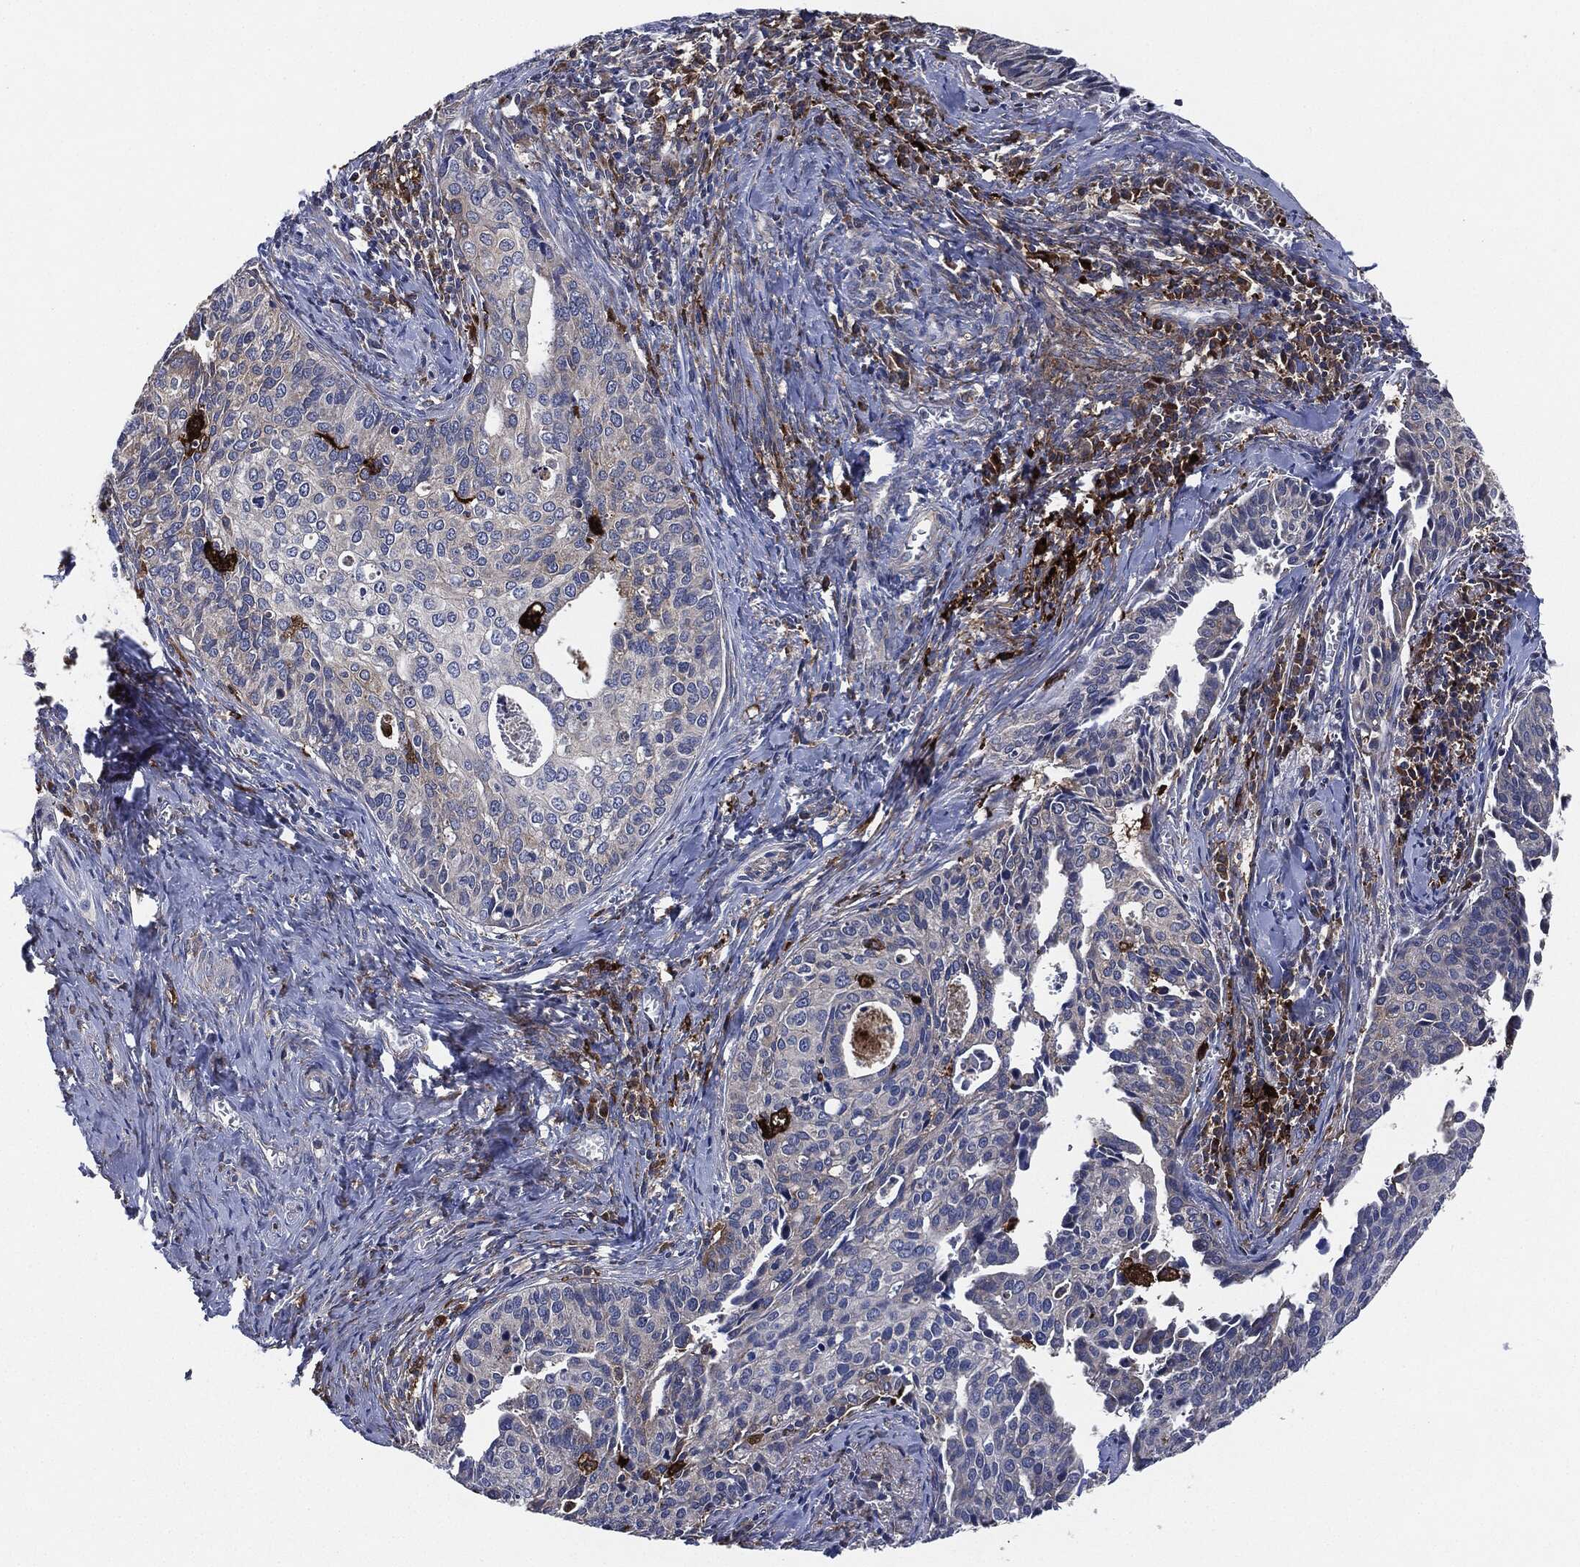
{"staining": {"intensity": "negative", "quantity": "none", "location": "none"}, "tissue": "cervical cancer", "cell_type": "Tumor cells", "image_type": "cancer", "snomed": [{"axis": "morphology", "description": "Squamous cell carcinoma, NOS"}, {"axis": "topography", "description": "Cervix"}], "caption": "IHC image of cervical cancer stained for a protein (brown), which exhibits no staining in tumor cells.", "gene": "TMEM11", "patient": {"sex": "female", "age": 29}}